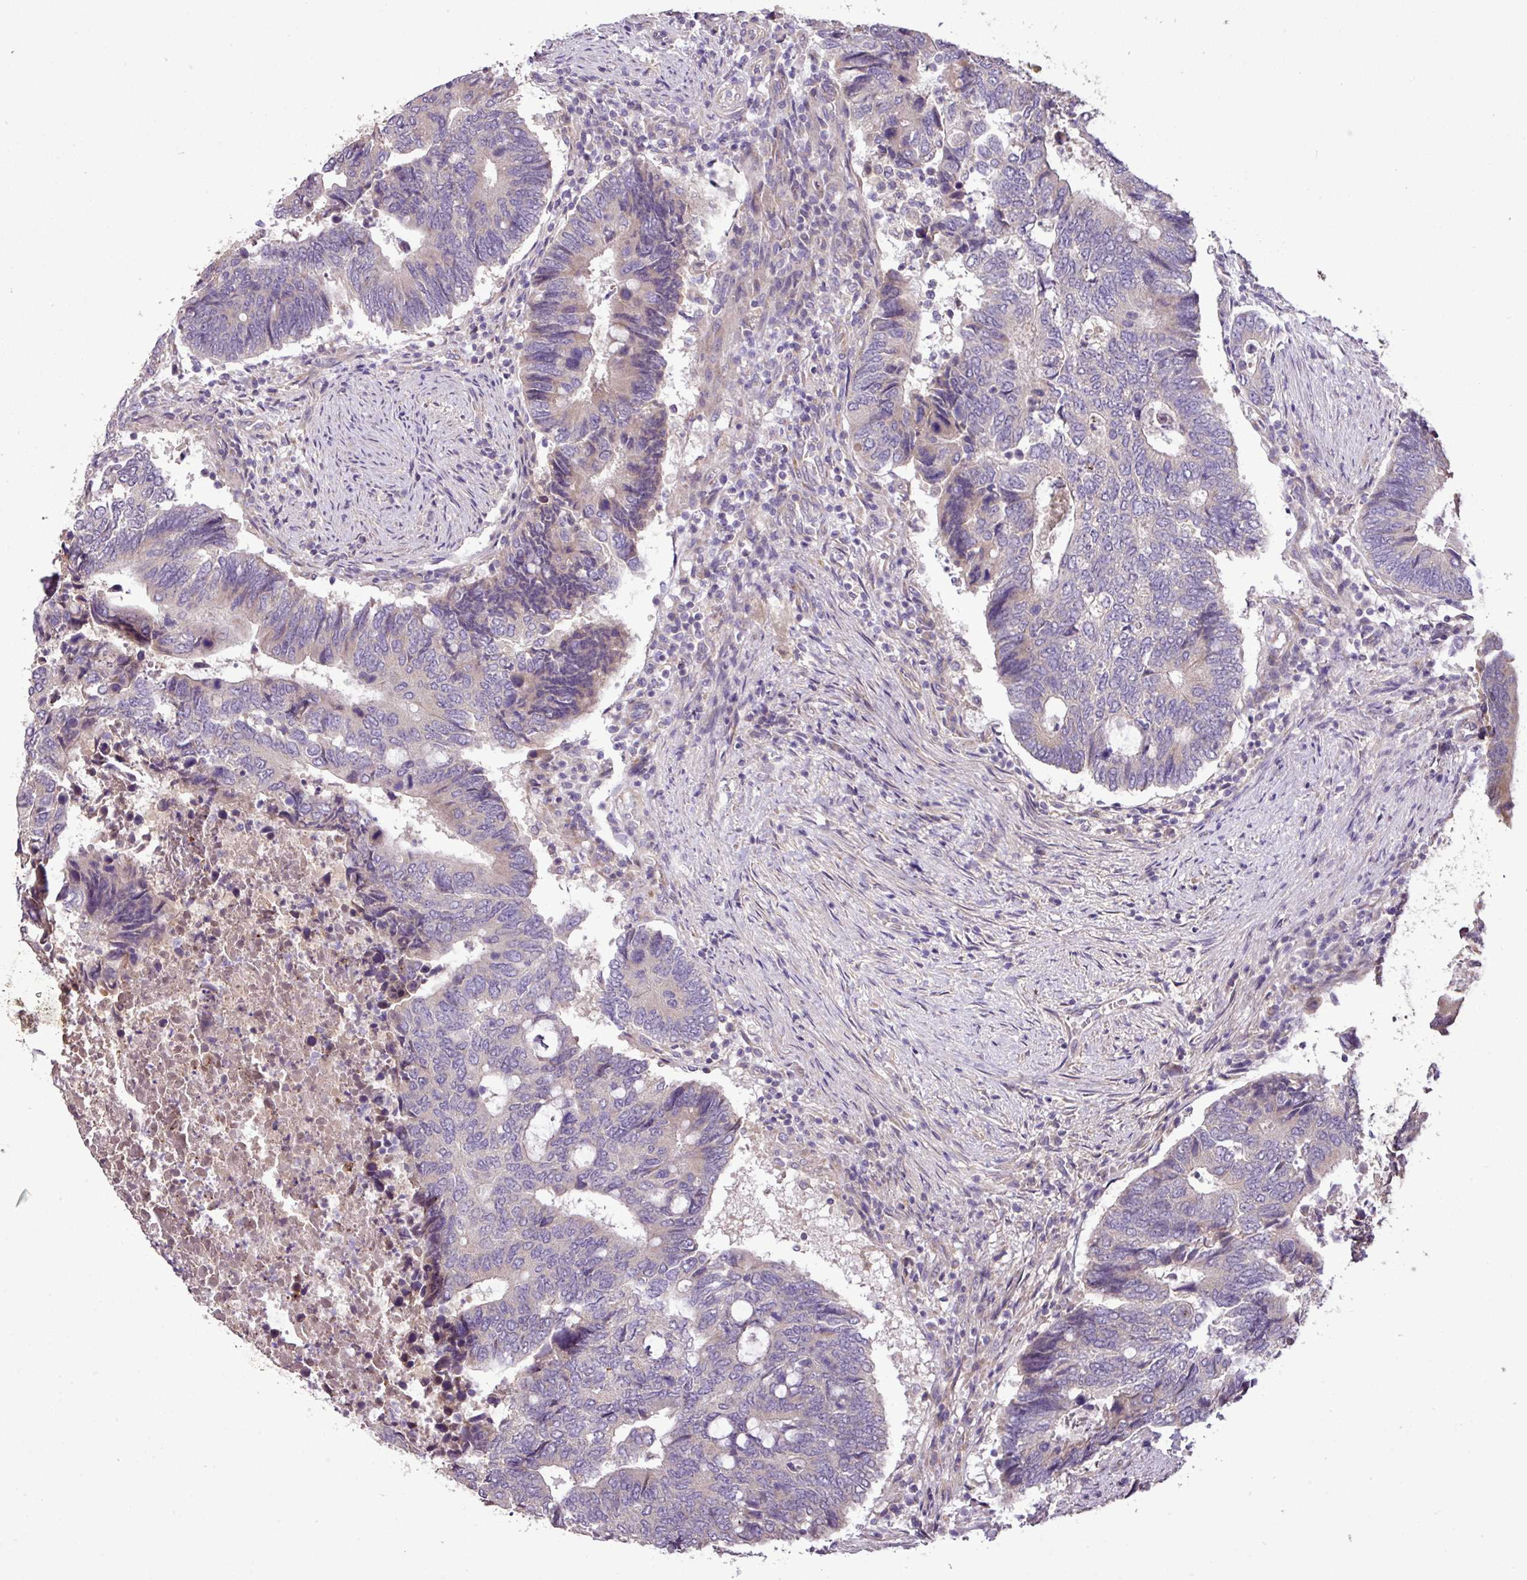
{"staining": {"intensity": "weak", "quantity": "<25%", "location": "cytoplasmic/membranous"}, "tissue": "colorectal cancer", "cell_type": "Tumor cells", "image_type": "cancer", "snomed": [{"axis": "morphology", "description": "Adenocarcinoma, NOS"}, {"axis": "topography", "description": "Colon"}], "caption": "Immunohistochemistry histopathology image of human colorectal cancer (adenocarcinoma) stained for a protein (brown), which shows no positivity in tumor cells.", "gene": "XIAP", "patient": {"sex": "male", "age": 87}}